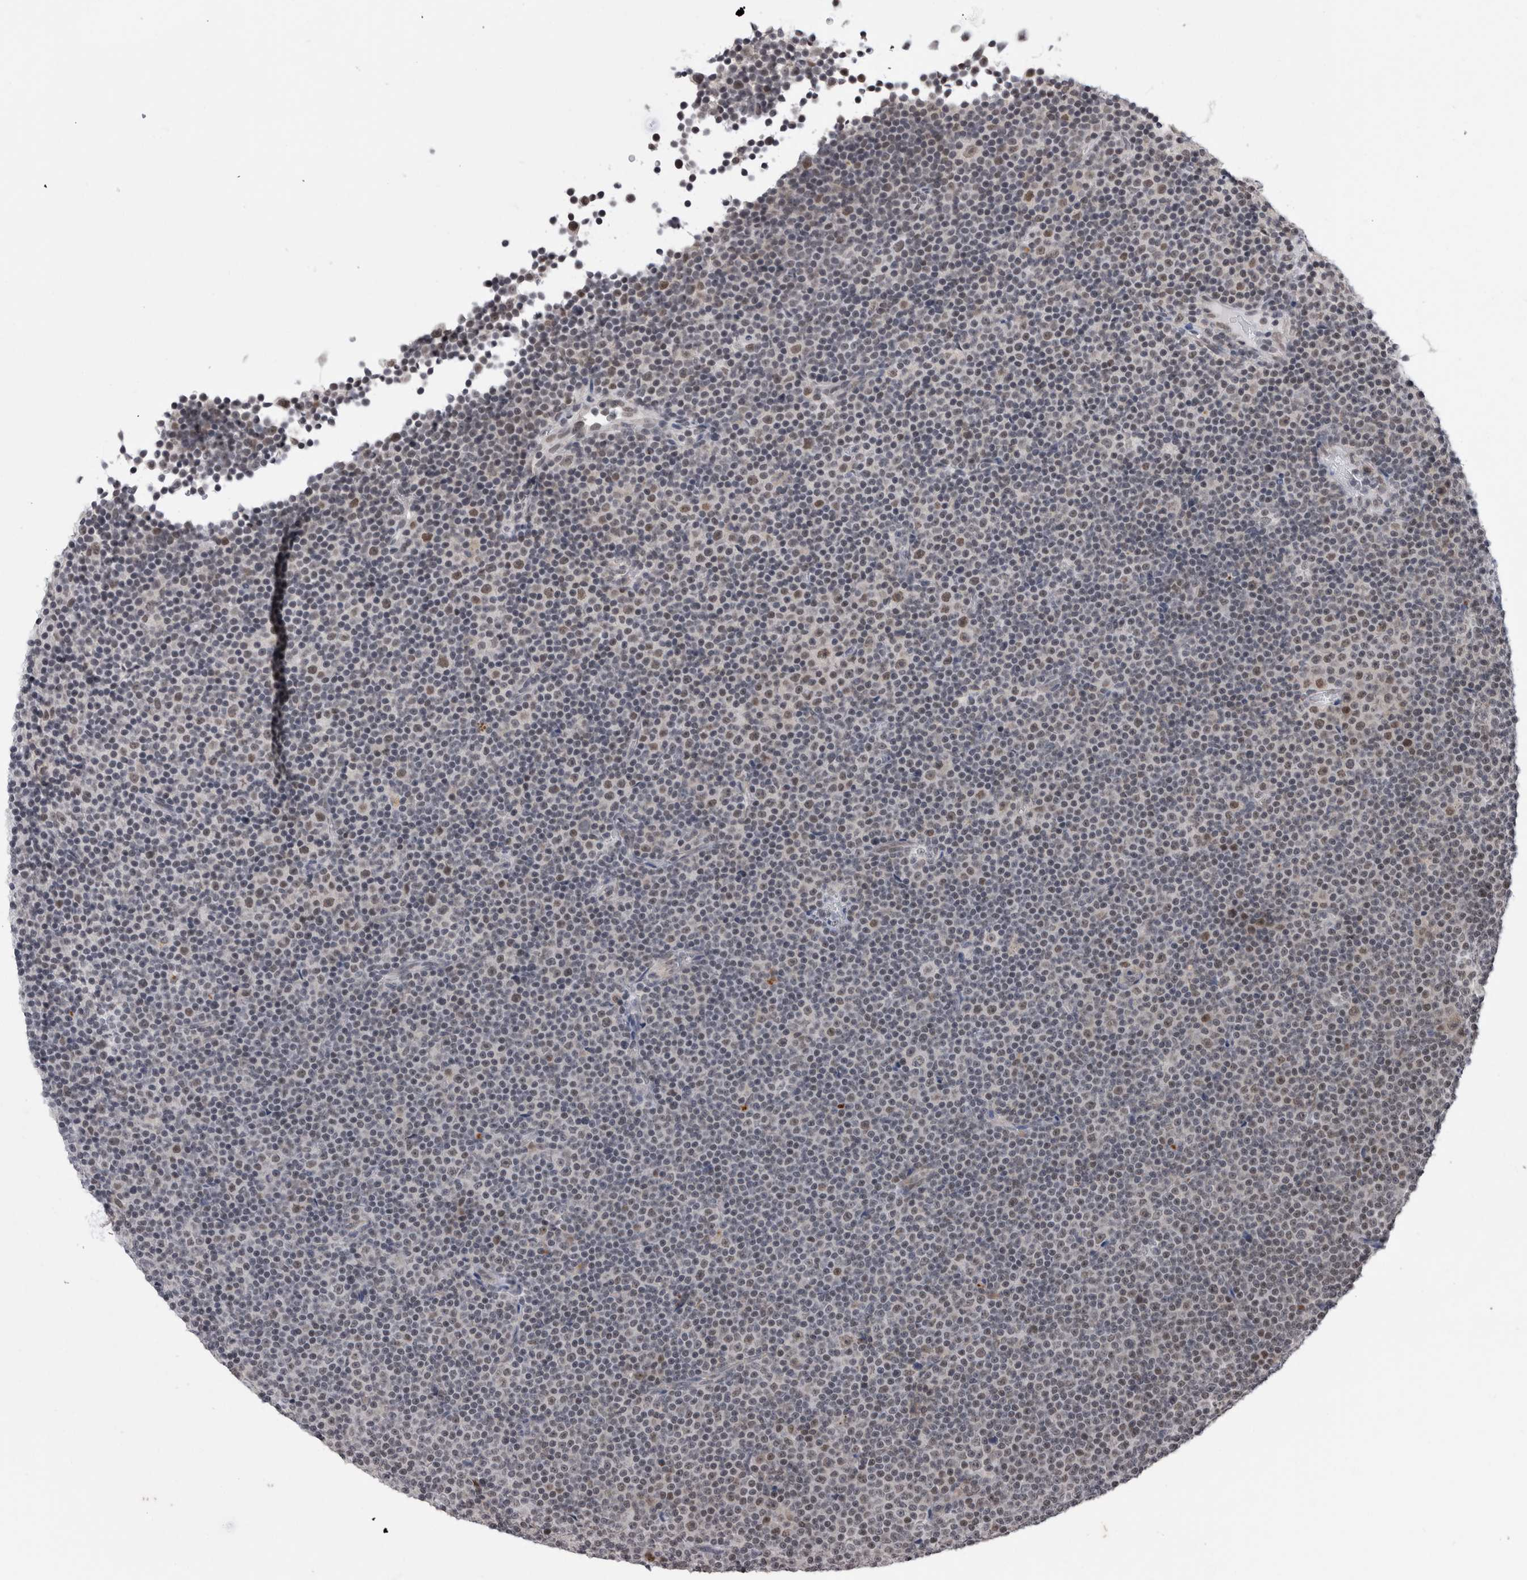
{"staining": {"intensity": "negative", "quantity": "none", "location": "none"}, "tissue": "lymphoma", "cell_type": "Tumor cells", "image_type": "cancer", "snomed": [{"axis": "morphology", "description": "Malignant lymphoma, non-Hodgkin's type, Low grade"}, {"axis": "topography", "description": "Lymph node"}], "caption": "This is an immunohistochemistry micrograph of lymphoma. There is no positivity in tumor cells.", "gene": "ZBTB11", "patient": {"sex": "female", "age": 67}}